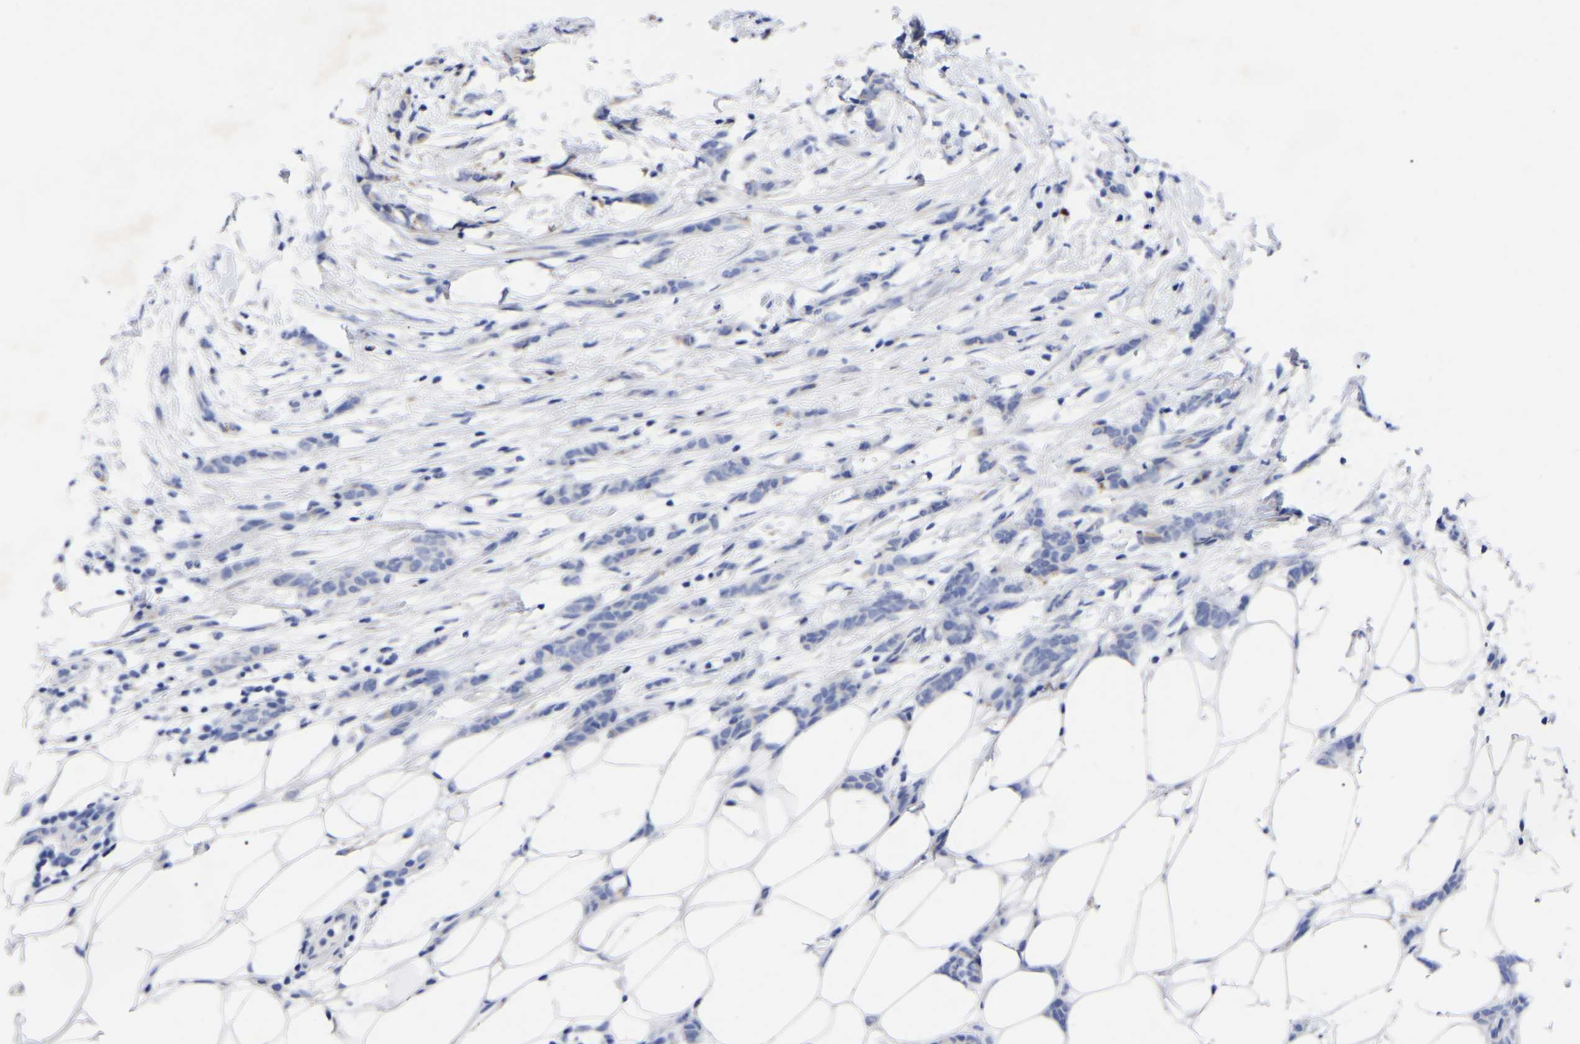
{"staining": {"intensity": "negative", "quantity": "none", "location": "none"}, "tissue": "breast cancer", "cell_type": "Tumor cells", "image_type": "cancer", "snomed": [{"axis": "morphology", "description": "Lobular carcinoma"}, {"axis": "topography", "description": "Skin"}, {"axis": "topography", "description": "Breast"}], "caption": "The immunohistochemistry (IHC) histopathology image has no significant positivity in tumor cells of breast cancer (lobular carcinoma) tissue.", "gene": "GDF3", "patient": {"sex": "female", "age": 46}}